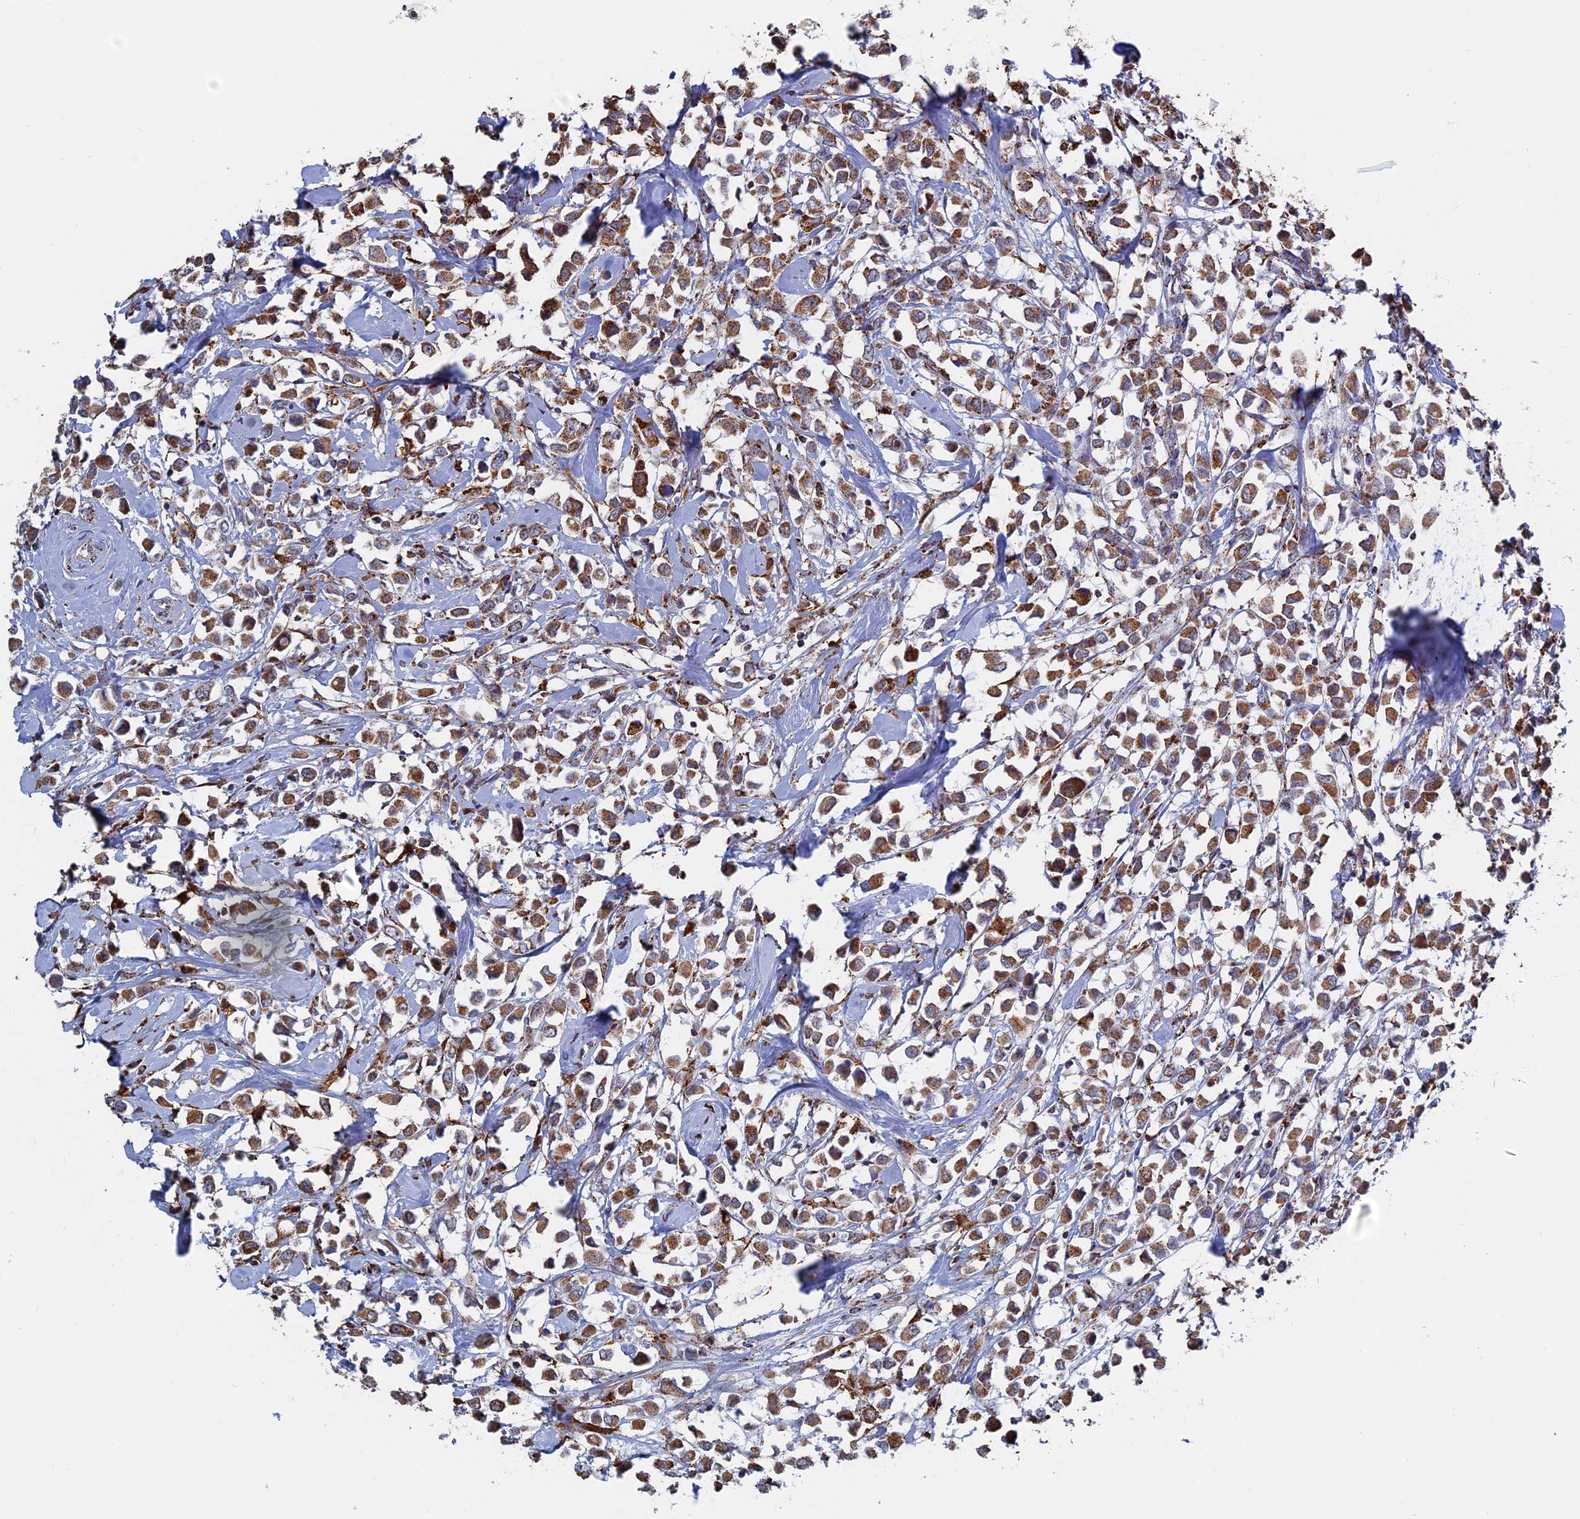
{"staining": {"intensity": "moderate", "quantity": ">75%", "location": "cytoplasmic/membranous"}, "tissue": "breast cancer", "cell_type": "Tumor cells", "image_type": "cancer", "snomed": [{"axis": "morphology", "description": "Duct carcinoma"}, {"axis": "topography", "description": "Breast"}], "caption": "DAB immunohistochemical staining of human breast intraductal carcinoma shows moderate cytoplasmic/membranous protein expression in about >75% of tumor cells. Using DAB (brown) and hematoxylin (blue) stains, captured at high magnification using brightfield microscopy.", "gene": "SEC24D", "patient": {"sex": "female", "age": 61}}